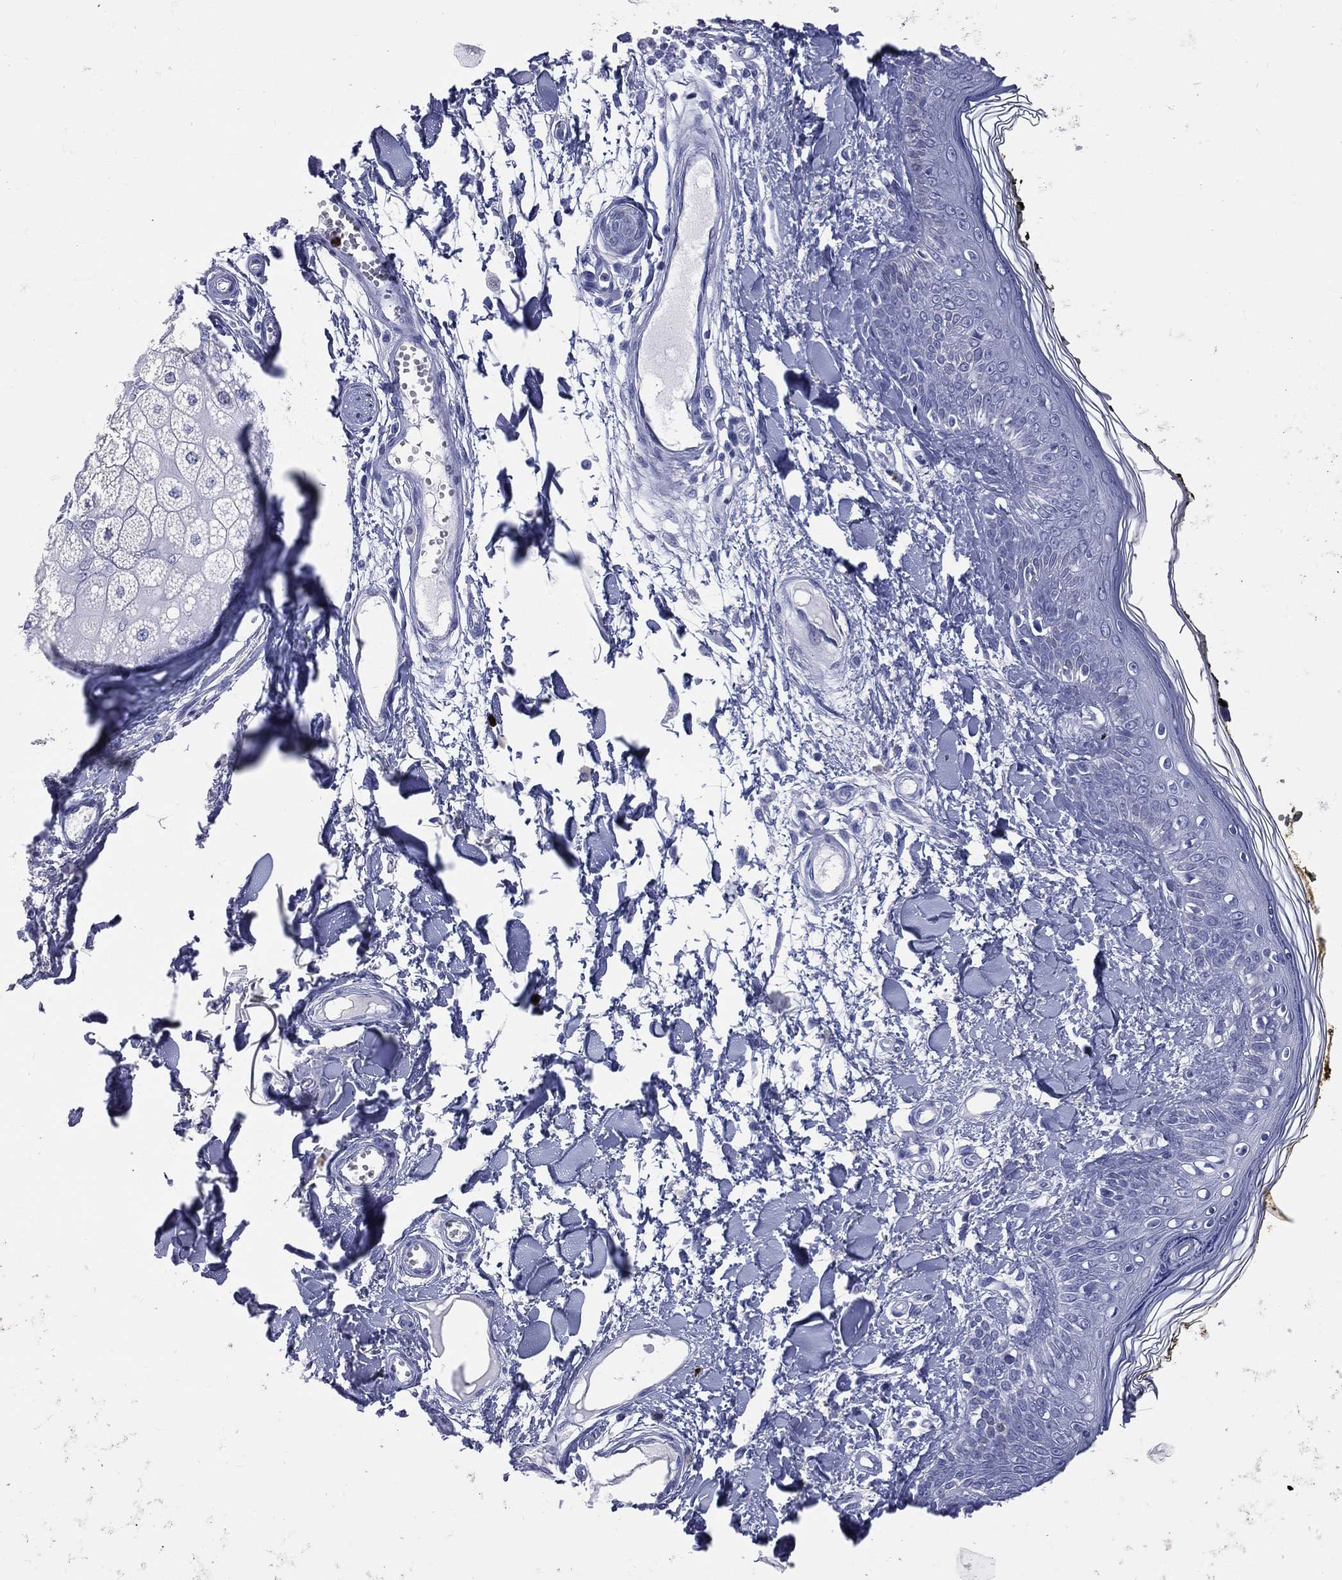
{"staining": {"intensity": "negative", "quantity": "none", "location": "none"}, "tissue": "skin", "cell_type": "Fibroblasts", "image_type": "normal", "snomed": [{"axis": "morphology", "description": "Normal tissue, NOS"}, {"axis": "topography", "description": "Skin"}], "caption": "An immunohistochemistry histopathology image of unremarkable skin is shown. There is no staining in fibroblasts of skin.", "gene": "PGLYRP1", "patient": {"sex": "male", "age": 76}}